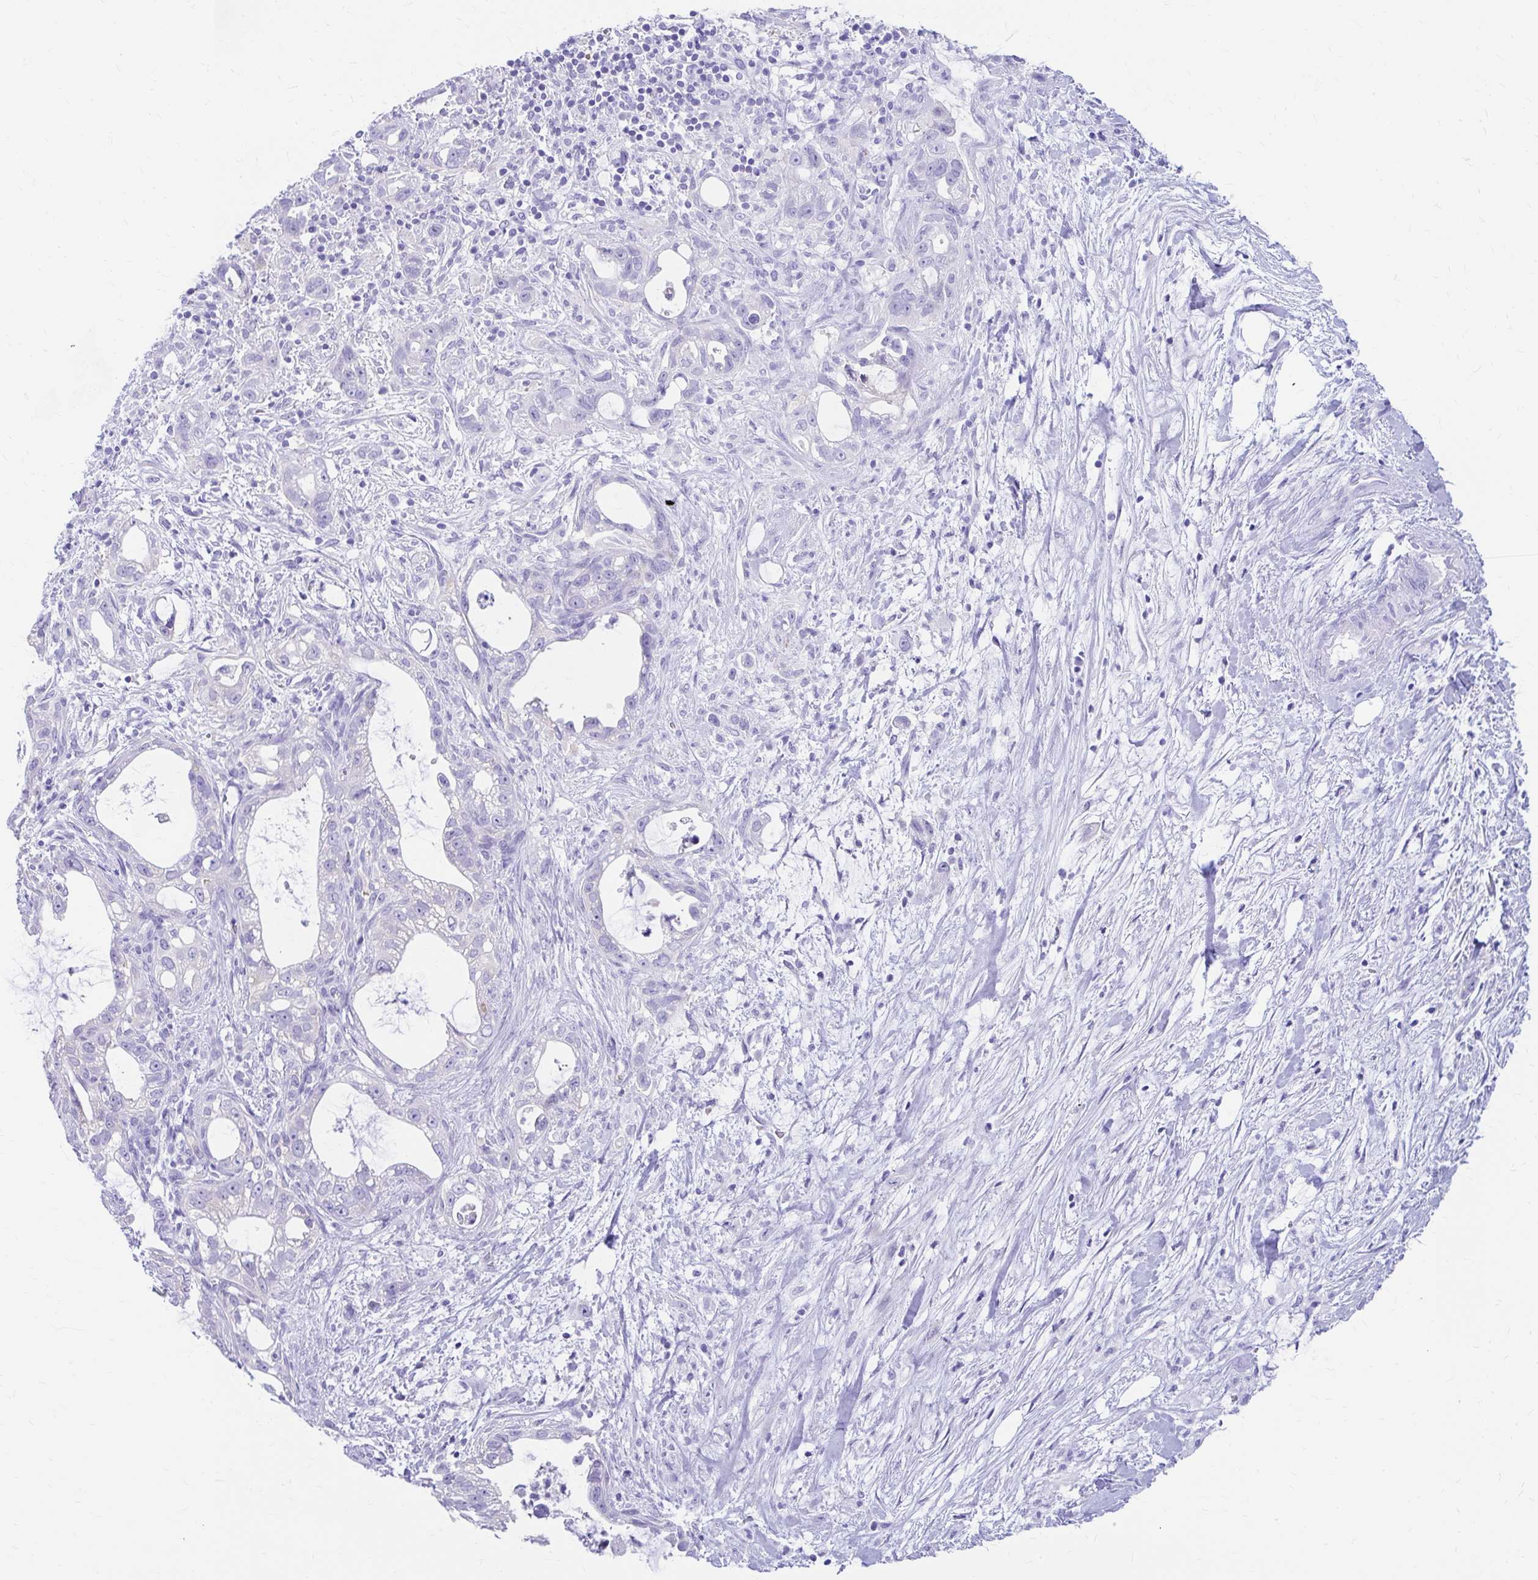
{"staining": {"intensity": "negative", "quantity": "none", "location": "none"}, "tissue": "pancreatic cancer", "cell_type": "Tumor cells", "image_type": "cancer", "snomed": [{"axis": "morphology", "description": "Adenocarcinoma, NOS"}, {"axis": "topography", "description": "Pancreas"}], "caption": "A histopathology image of pancreatic cancer stained for a protein demonstrates no brown staining in tumor cells.", "gene": "NSG2", "patient": {"sex": "male", "age": 70}}